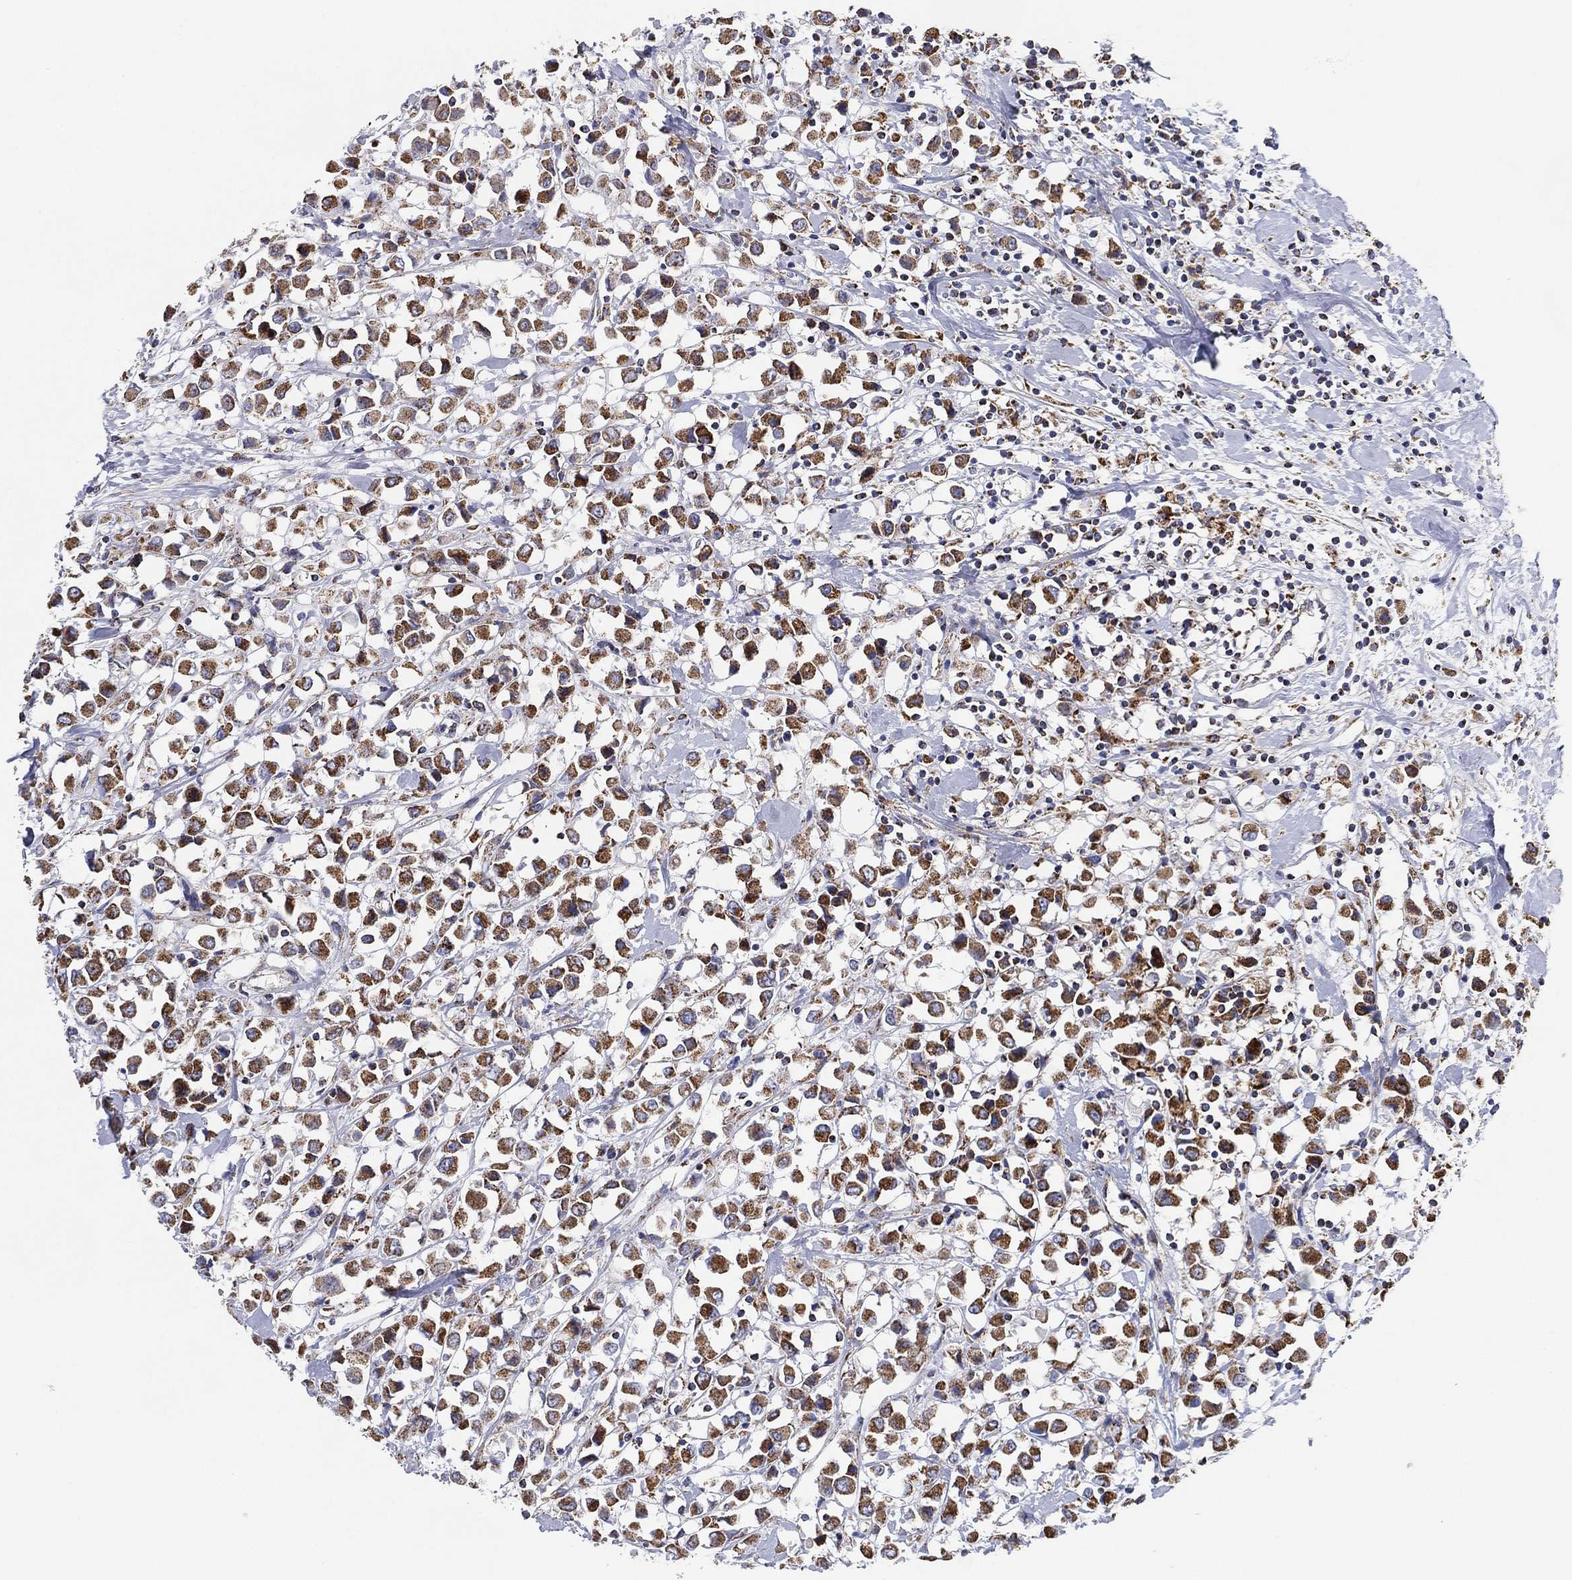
{"staining": {"intensity": "strong", "quantity": ">75%", "location": "cytoplasmic/membranous"}, "tissue": "breast cancer", "cell_type": "Tumor cells", "image_type": "cancer", "snomed": [{"axis": "morphology", "description": "Duct carcinoma"}, {"axis": "topography", "description": "Breast"}], "caption": "Immunohistochemistry (IHC) of human breast cancer demonstrates high levels of strong cytoplasmic/membranous staining in approximately >75% of tumor cells.", "gene": "GCAT", "patient": {"sex": "female", "age": 61}}